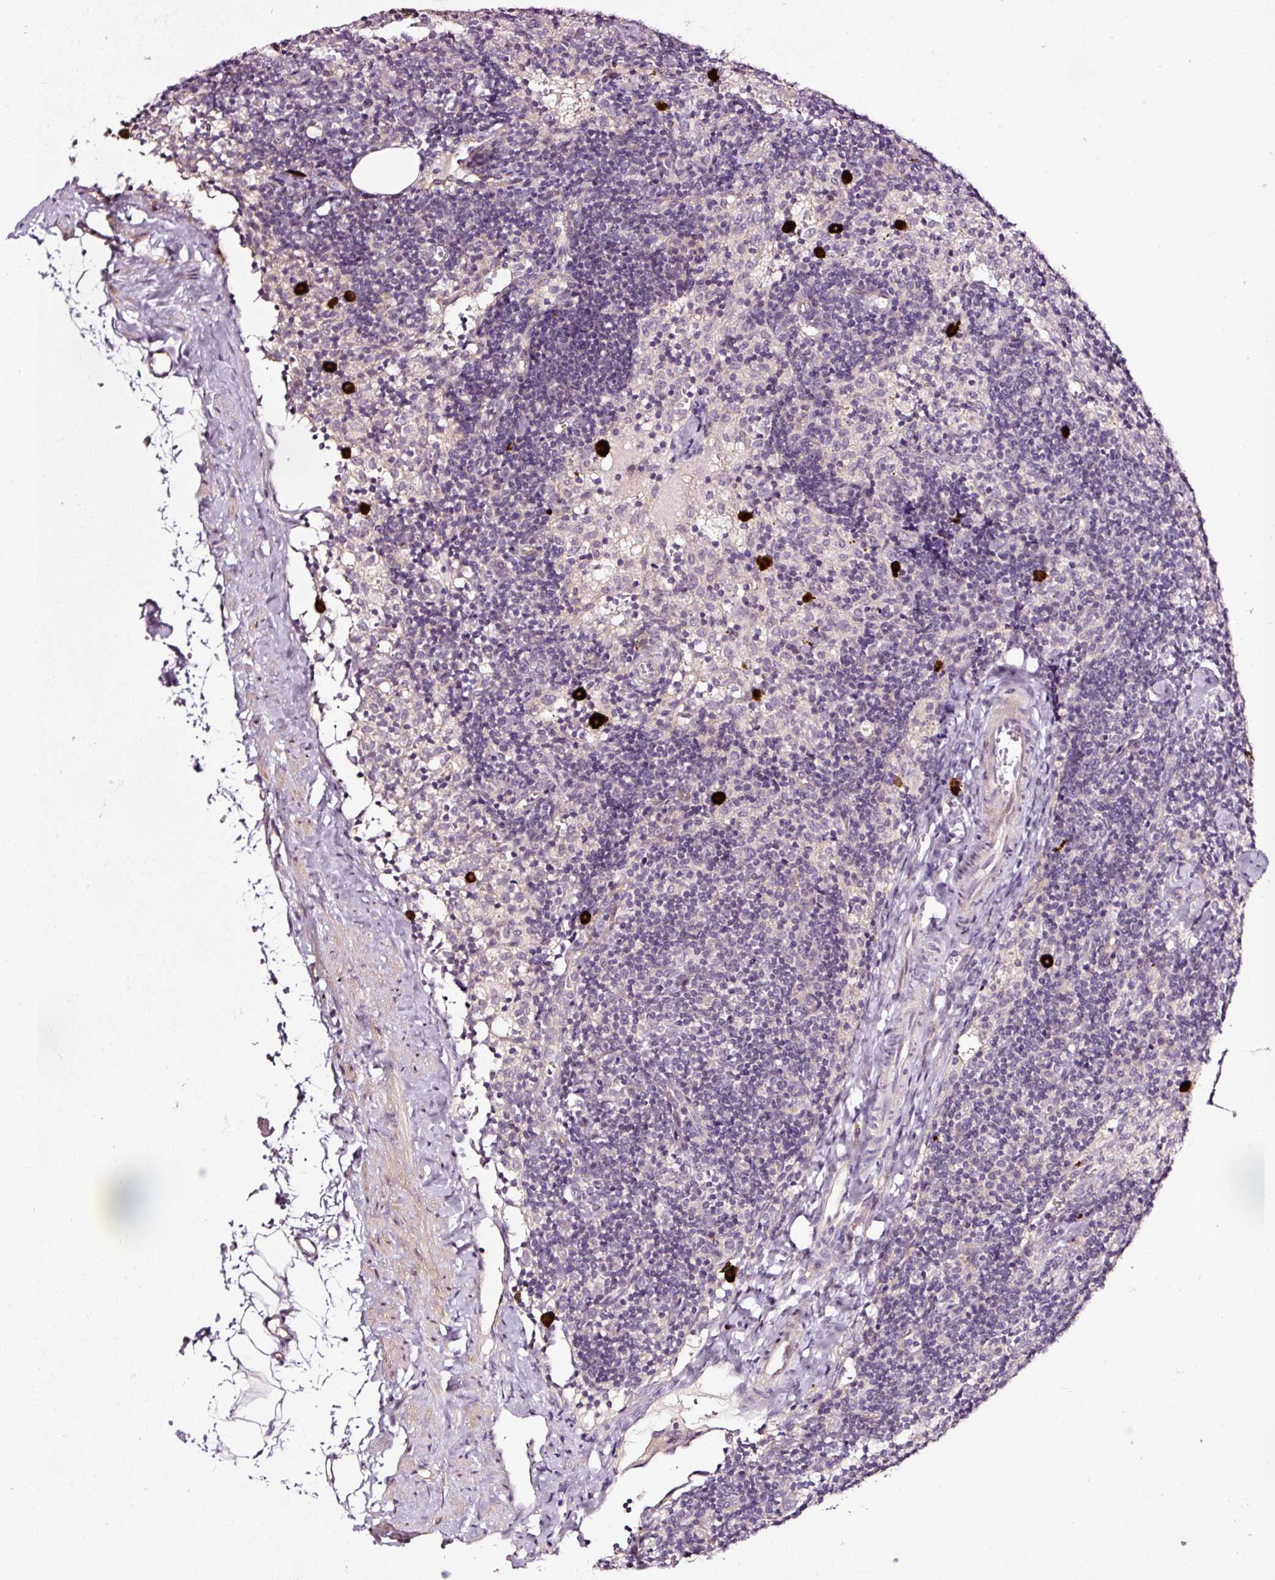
{"staining": {"intensity": "negative", "quantity": "none", "location": "none"}, "tissue": "lymph node", "cell_type": "Germinal center cells", "image_type": "normal", "snomed": [{"axis": "morphology", "description": "Normal tissue, NOS"}, {"axis": "topography", "description": "Lymph node"}], "caption": "Germinal center cells are negative for protein expression in unremarkable human lymph node. (DAB (3,3'-diaminobenzidine) IHC, high magnification).", "gene": "UTP14A", "patient": {"sex": "female", "age": 52}}